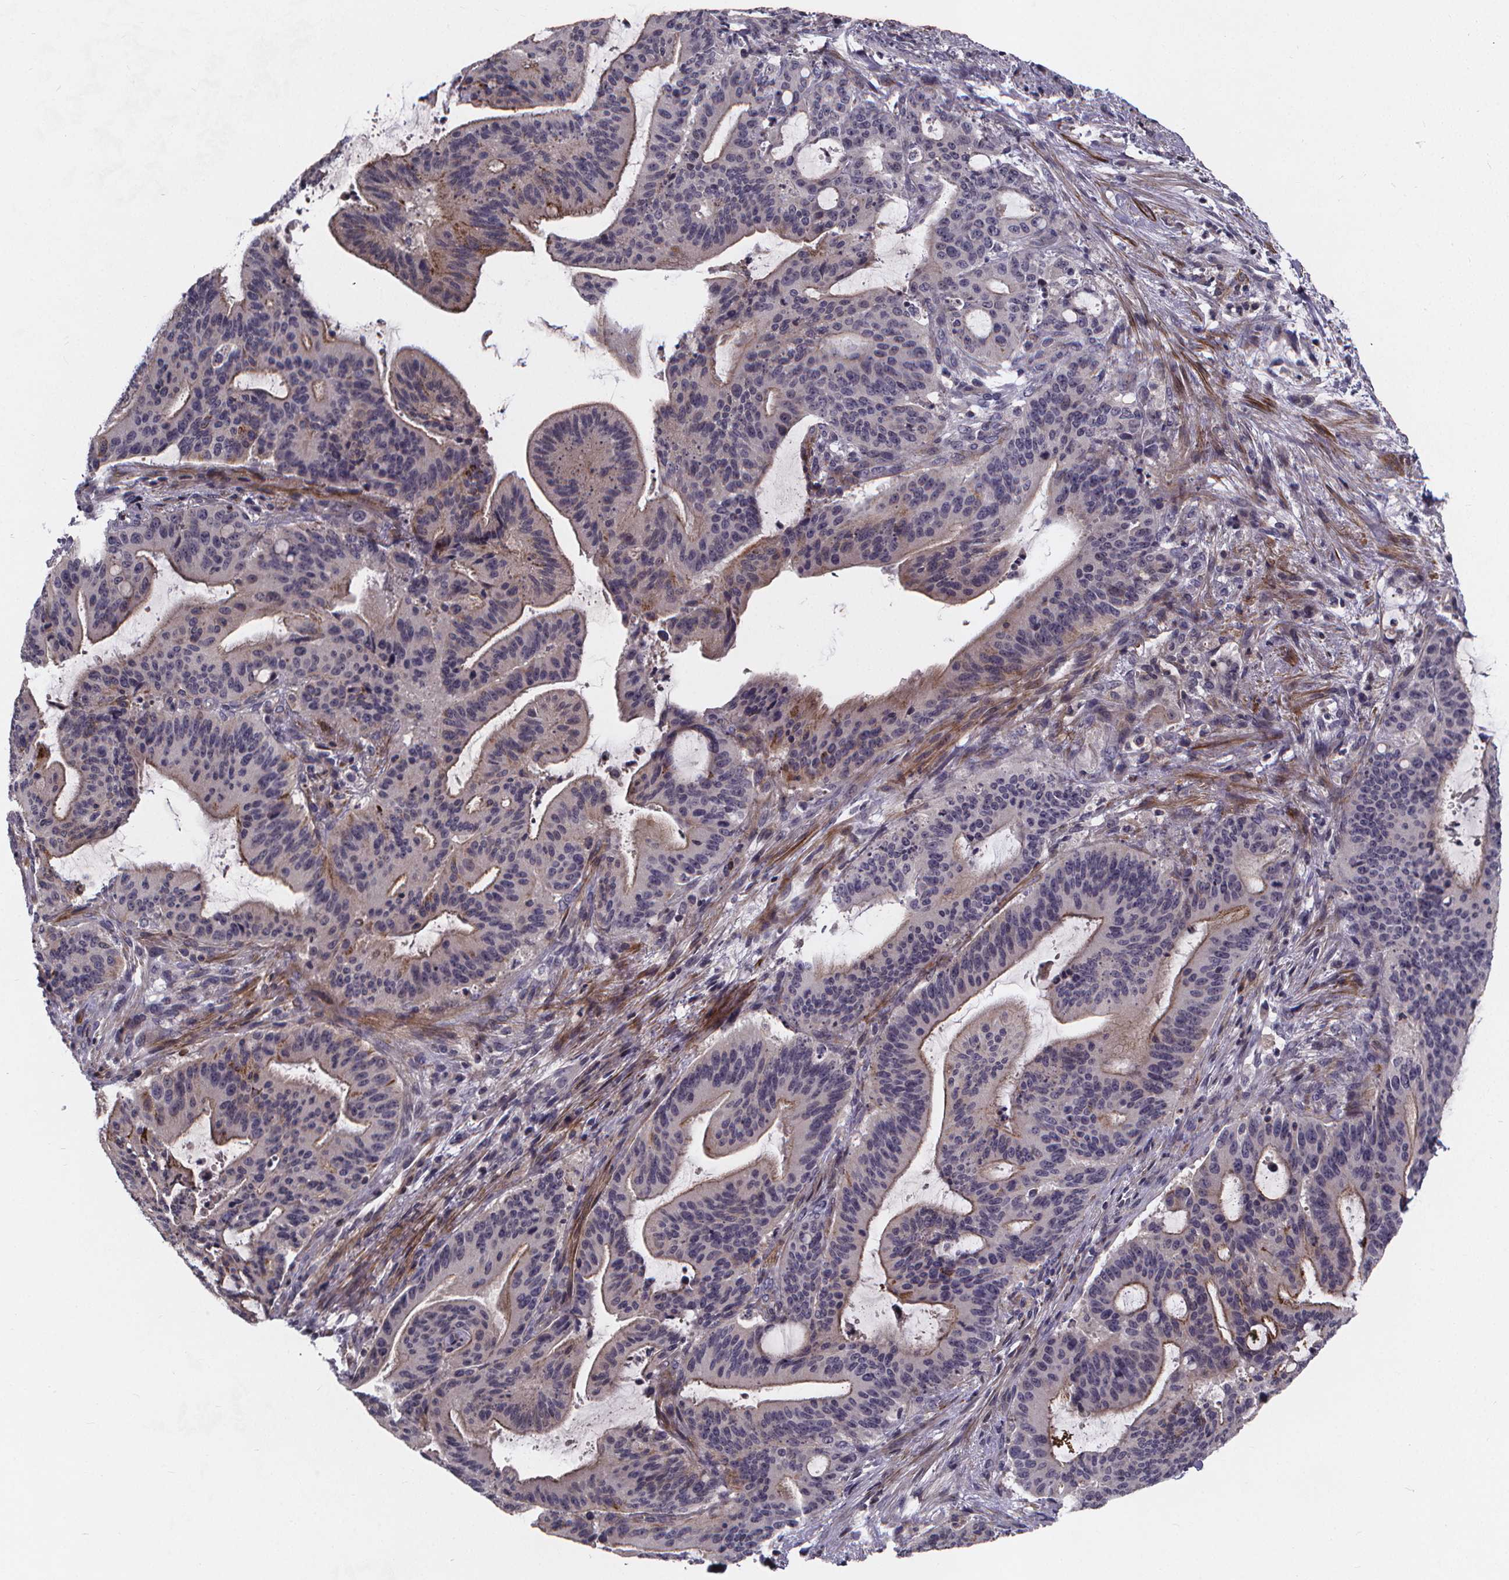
{"staining": {"intensity": "negative", "quantity": "none", "location": "none"}, "tissue": "liver cancer", "cell_type": "Tumor cells", "image_type": "cancer", "snomed": [{"axis": "morphology", "description": "Cholangiocarcinoma"}, {"axis": "topography", "description": "Liver"}], "caption": "This is an IHC image of liver cholangiocarcinoma. There is no staining in tumor cells.", "gene": "FBXW2", "patient": {"sex": "female", "age": 73}}